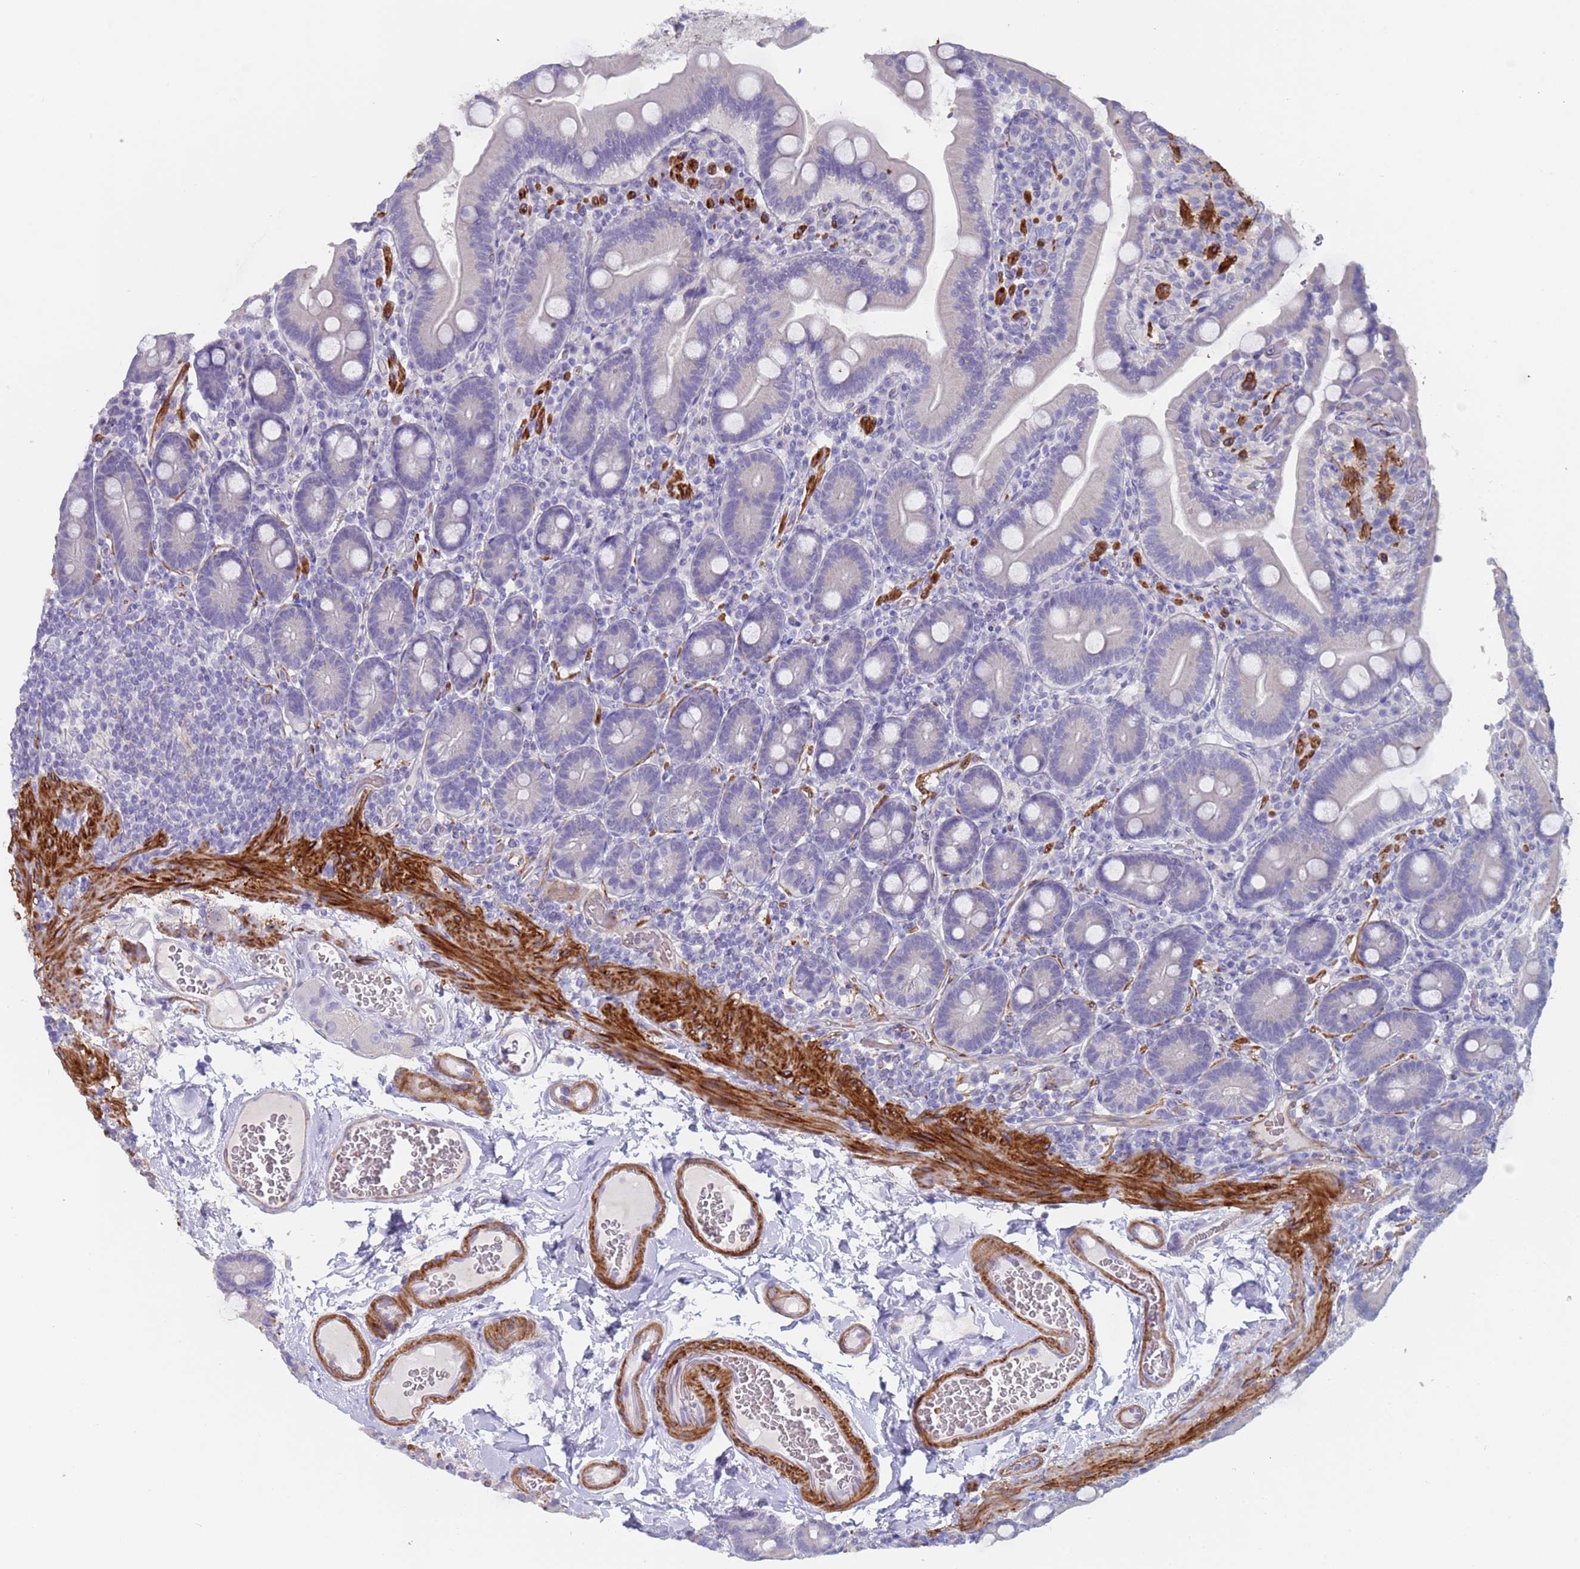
{"staining": {"intensity": "negative", "quantity": "none", "location": "none"}, "tissue": "duodenum", "cell_type": "Glandular cells", "image_type": "normal", "snomed": [{"axis": "morphology", "description": "Normal tissue, NOS"}, {"axis": "topography", "description": "Duodenum"}], "caption": "IHC of unremarkable duodenum displays no positivity in glandular cells. Brightfield microscopy of IHC stained with DAB (brown) and hematoxylin (blue), captured at high magnification.", "gene": "KBTBD3", "patient": {"sex": "female", "age": 62}}